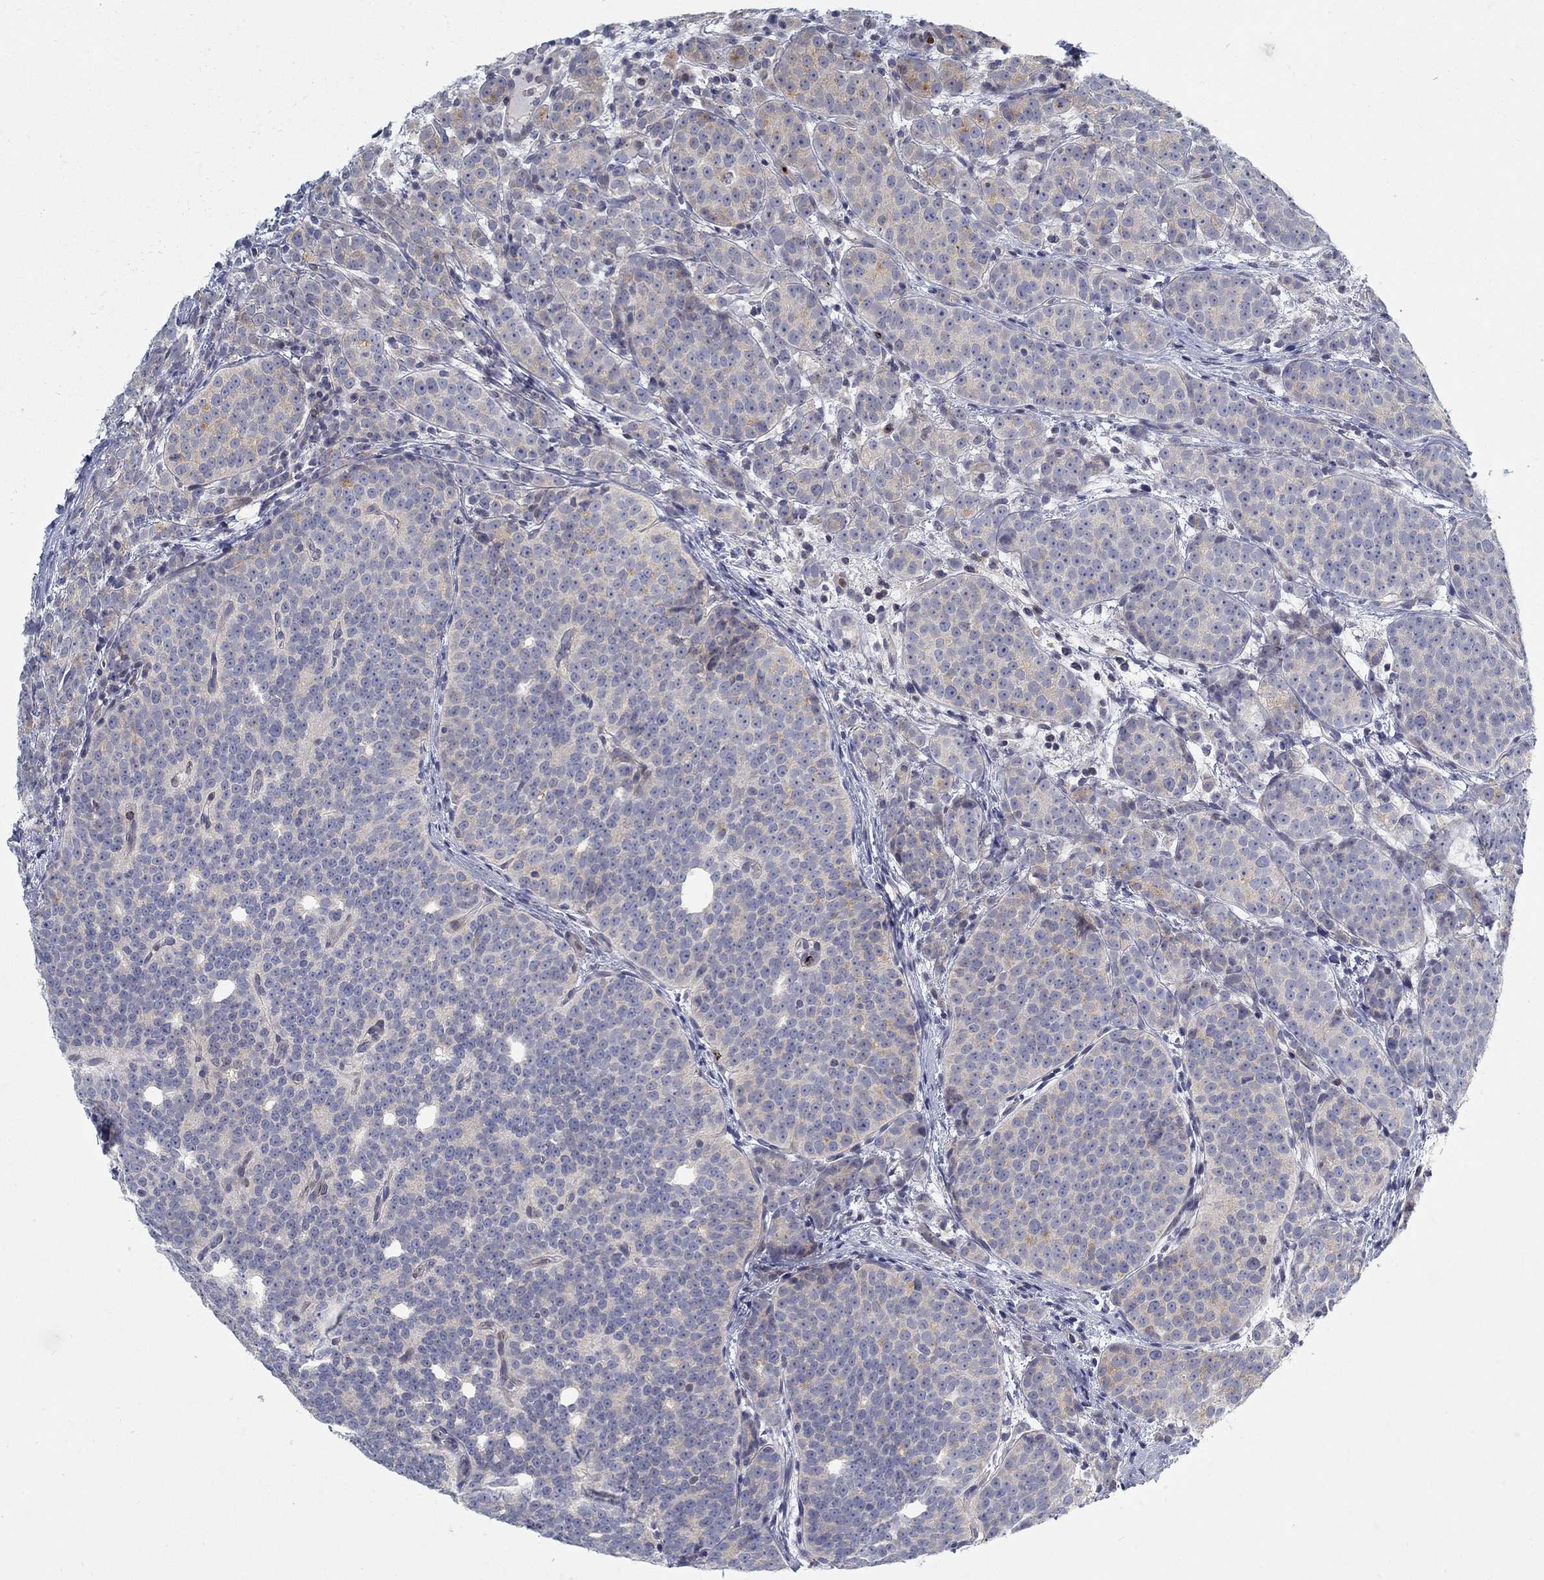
{"staining": {"intensity": "negative", "quantity": "none", "location": "none"}, "tissue": "prostate cancer", "cell_type": "Tumor cells", "image_type": "cancer", "snomed": [{"axis": "morphology", "description": "Adenocarcinoma, High grade"}, {"axis": "topography", "description": "Prostate"}], "caption": "Immunohistochemical staining of prostate cancer reveals no significant staining in tumor cells.", "gene": "ANO7", "patient": {"sex": "male", "age": 53}}